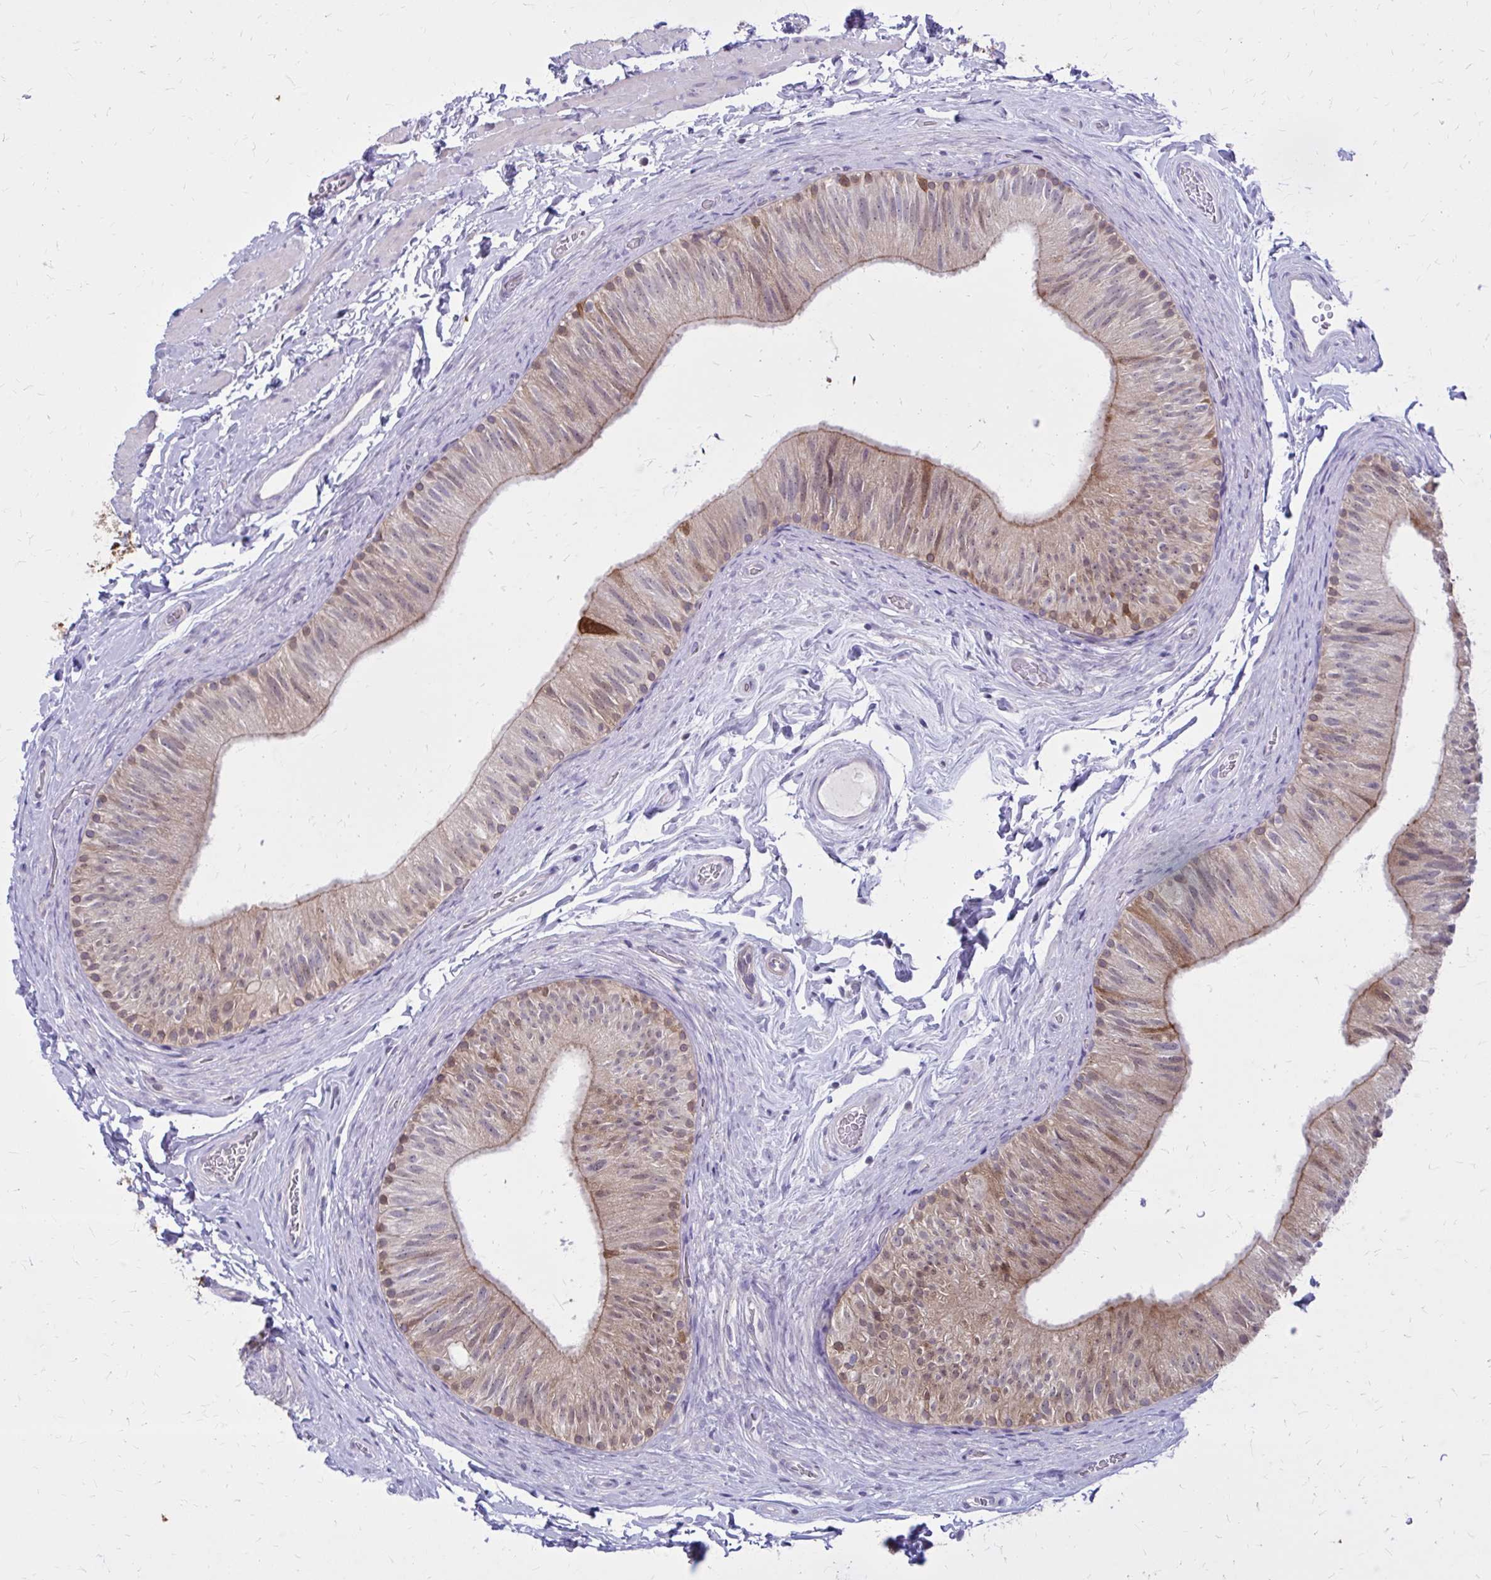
{"staining": {"intensity": "strong", "quantity": "25%-75%", "location": "cytoplasmic/membranous"}, "tissue": "epididymis", "cell_type": "Glandular cells", "image_type": "normal", "snomed": [{"axis": "morphology", "description": "Normal tissue, NOS"}, {"axis": "topography", "description": "Epididymis, spermatic cord, NOS"}, {"axis": "topography", "description": "Epididymis"}], "caption": "Glandular cells reveal high levels of strong cytoplasmic/membranous expression in about 25%-75% of cells in benign epididymis.", "gene": "DBI", "patient": {"sex": "male", "age": 31}}